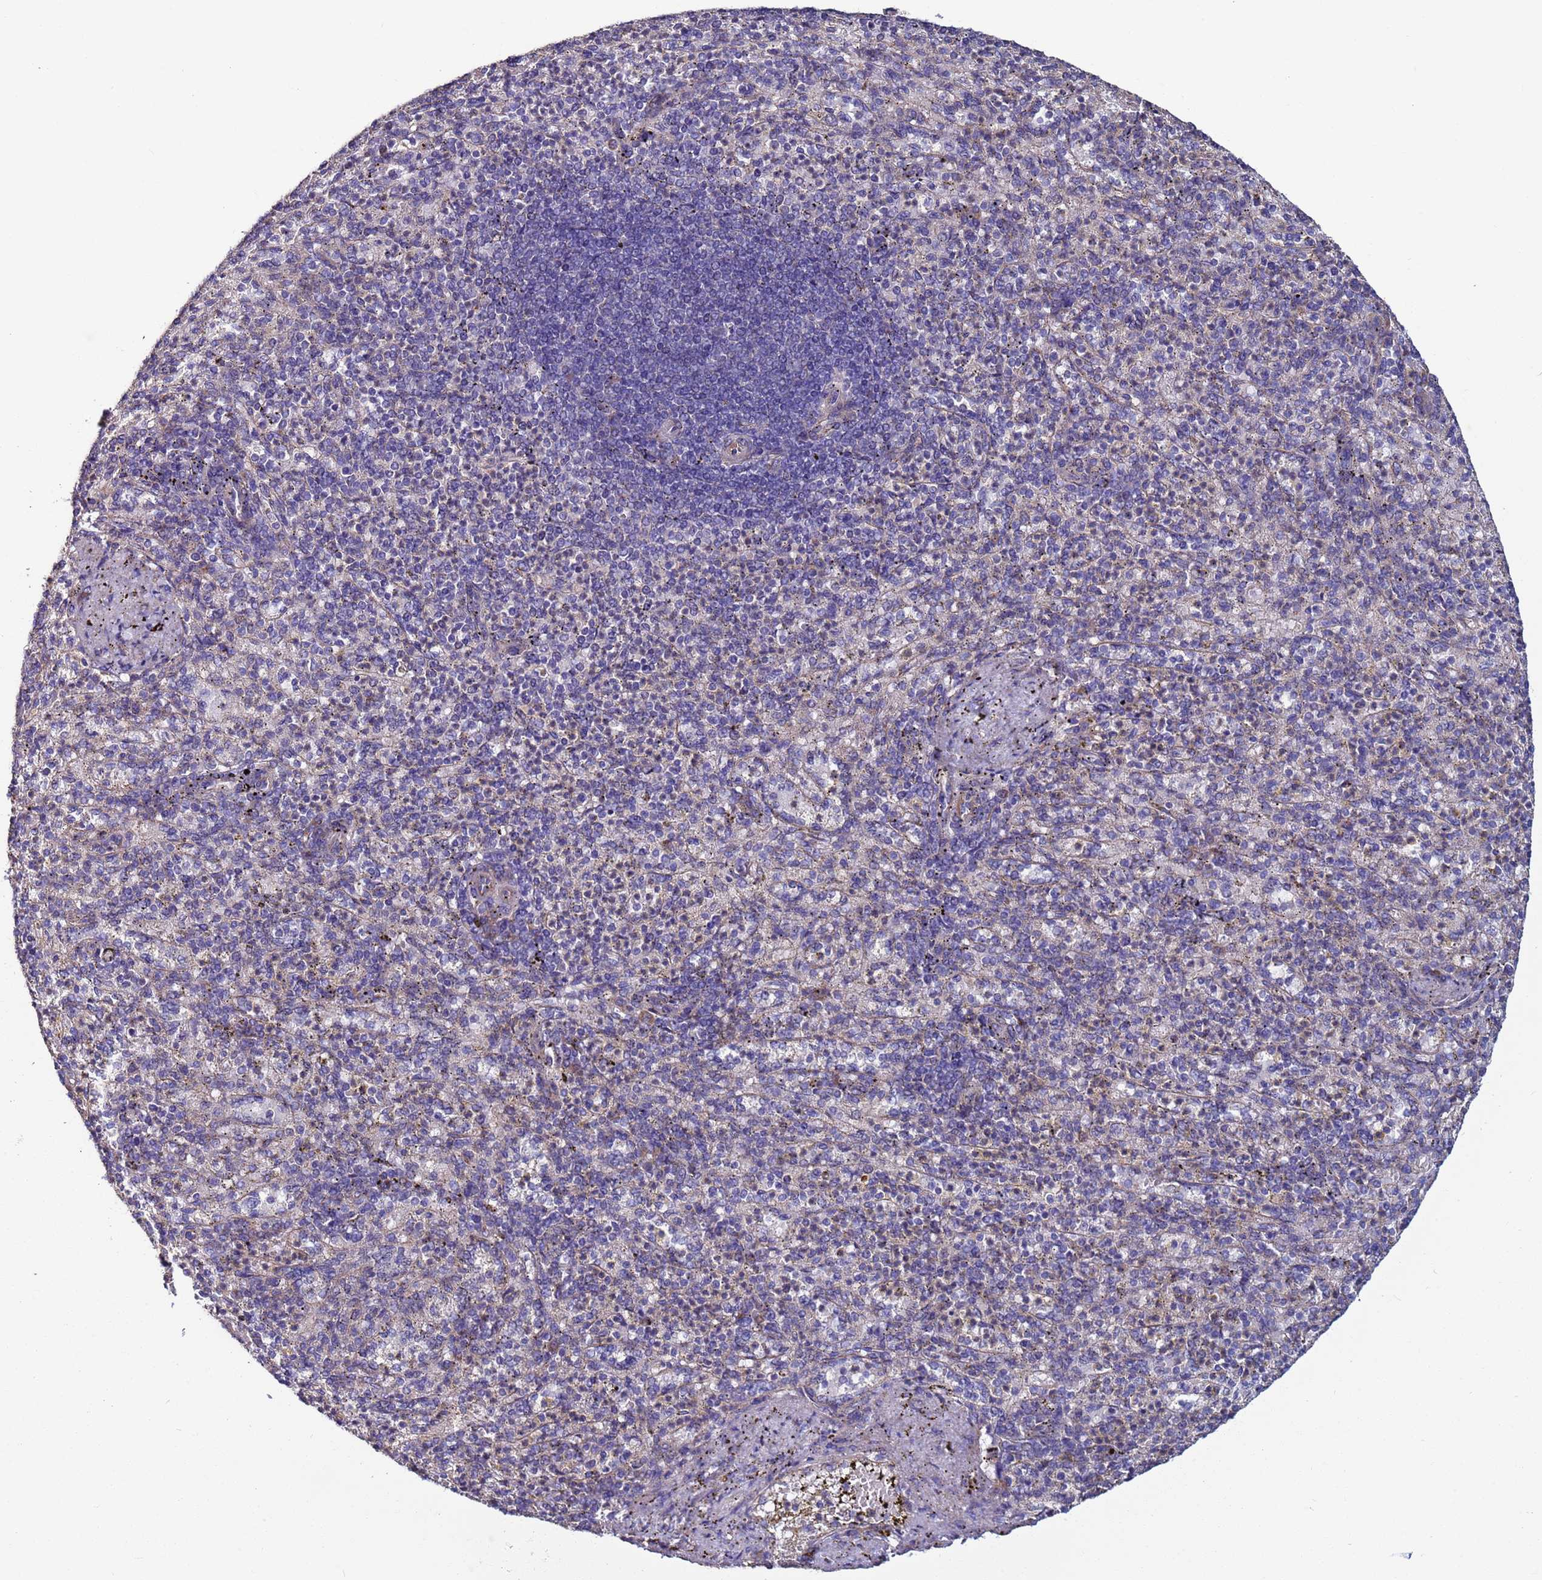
{"staining": {"intensity": "negative", "quantity": "none", "location": "none"}, "tissue": "spleen", "cell_type": "Cells in red pulp", "image_type": "normal", "snomed": [{"axis": "morphology", "description": "Normal tissue, NOS"}, {"axis": "topography", "description": "Spleen"}], "caption": "Immunohistochemistry (IHC) photomicrograph of normal spleen stained for a protein (brown), which demonstrates no staining in cells in red pulp. The staining is performed using DAB brown chromogen with nuclei counter-stained in using hematoxylin.", "gene": "ZBTB39", "patient": {"sex": "female", "age": 74}}